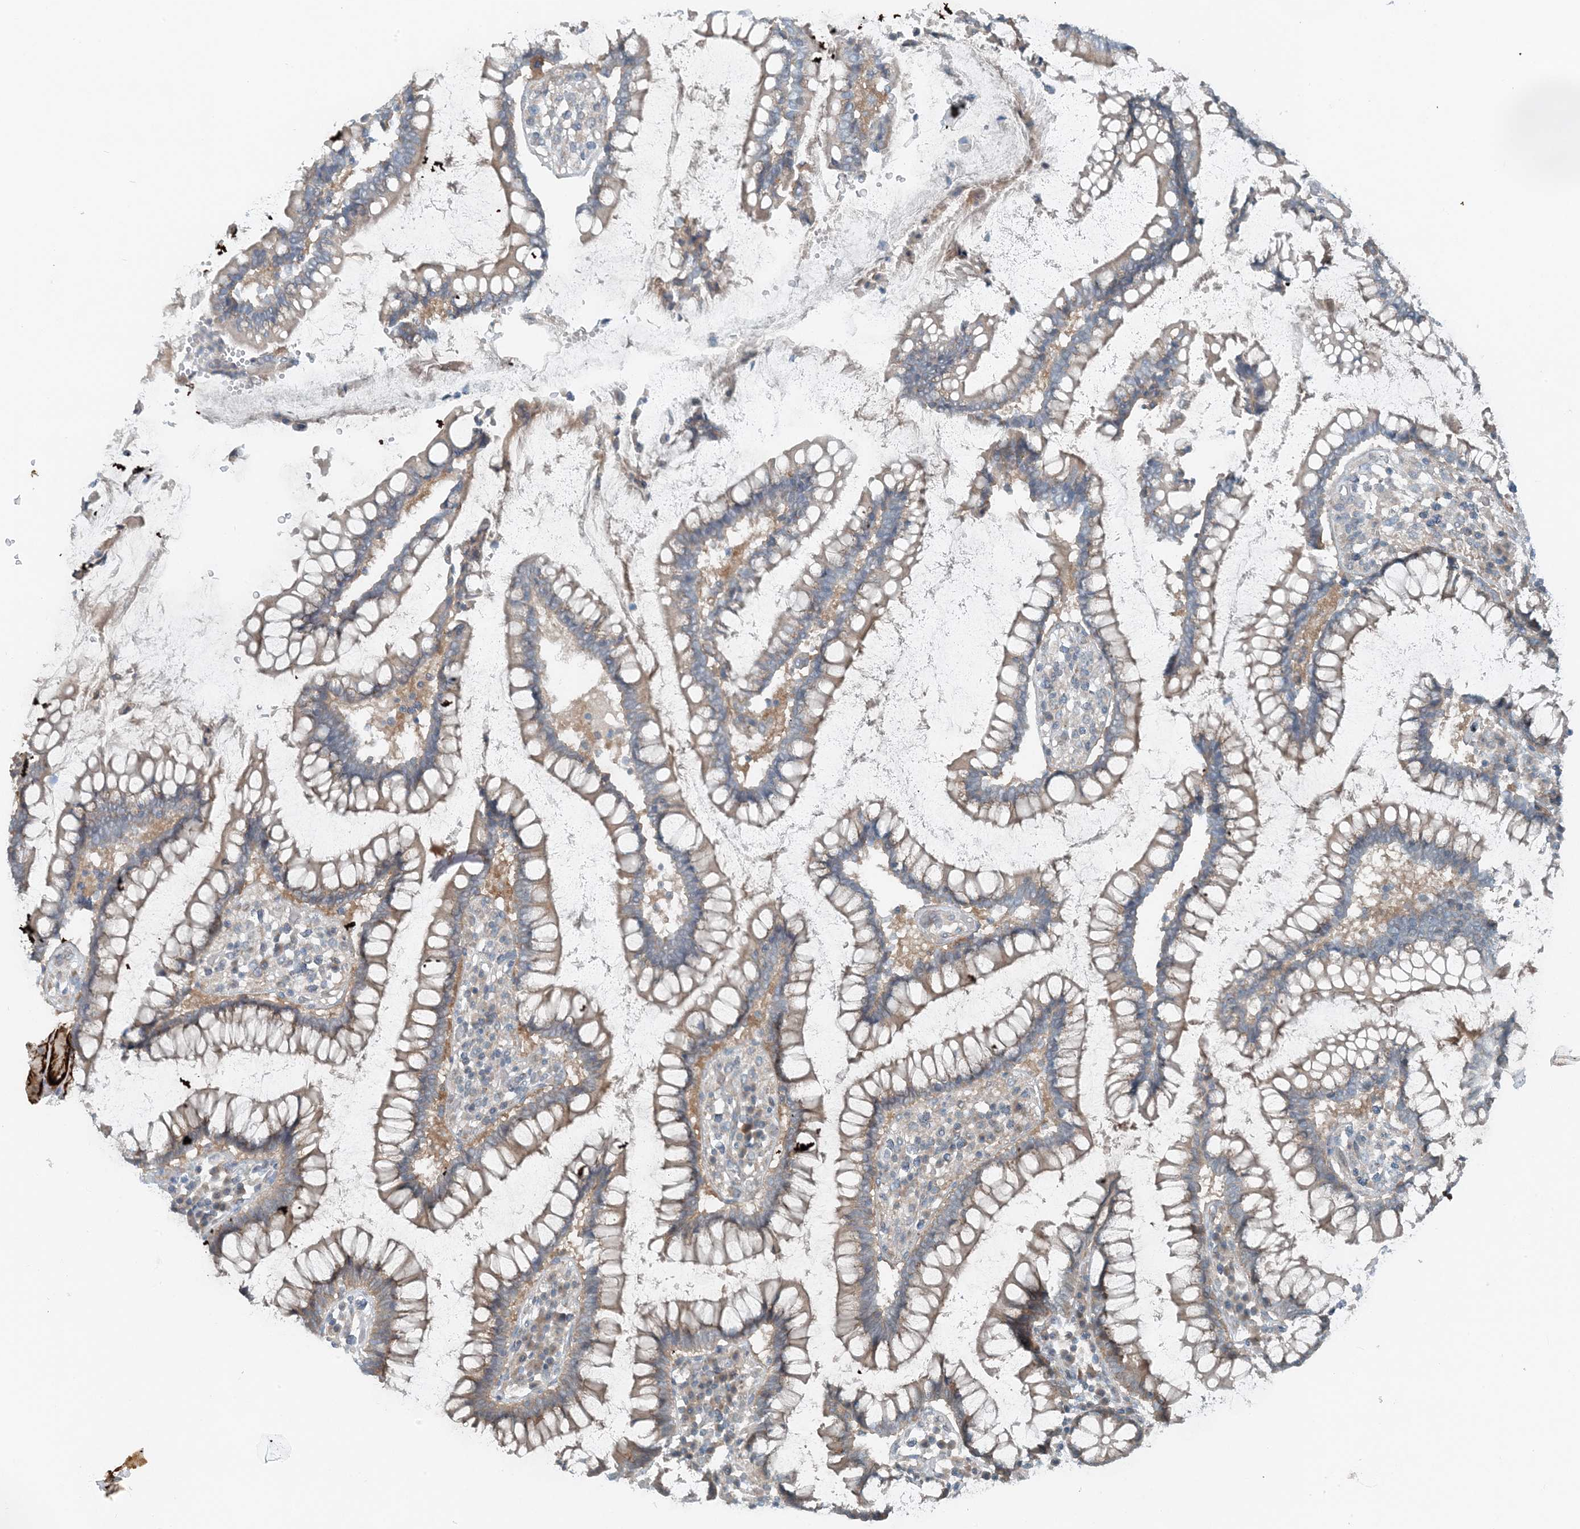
{"staining": {"intensity": "negative", "quantity": "none", "location": "none"}, "tissue": "colon", "cell_type": "Endothelial cells", "image_type": "normal", "snomed": [{"axis": "morphology", "description": "Normal tissue, NOS"}, {"axis": "topography", "description": "Colon"}], "caption": "IHC of normal colon reveals no positivity in endothelial cells. (DAB (3,3'-diaminobenzidine) immunohistochemistry with hematoxylin counter stain).", "gene": "MITD1", "patient": {"sex": "female", "age": 79}}